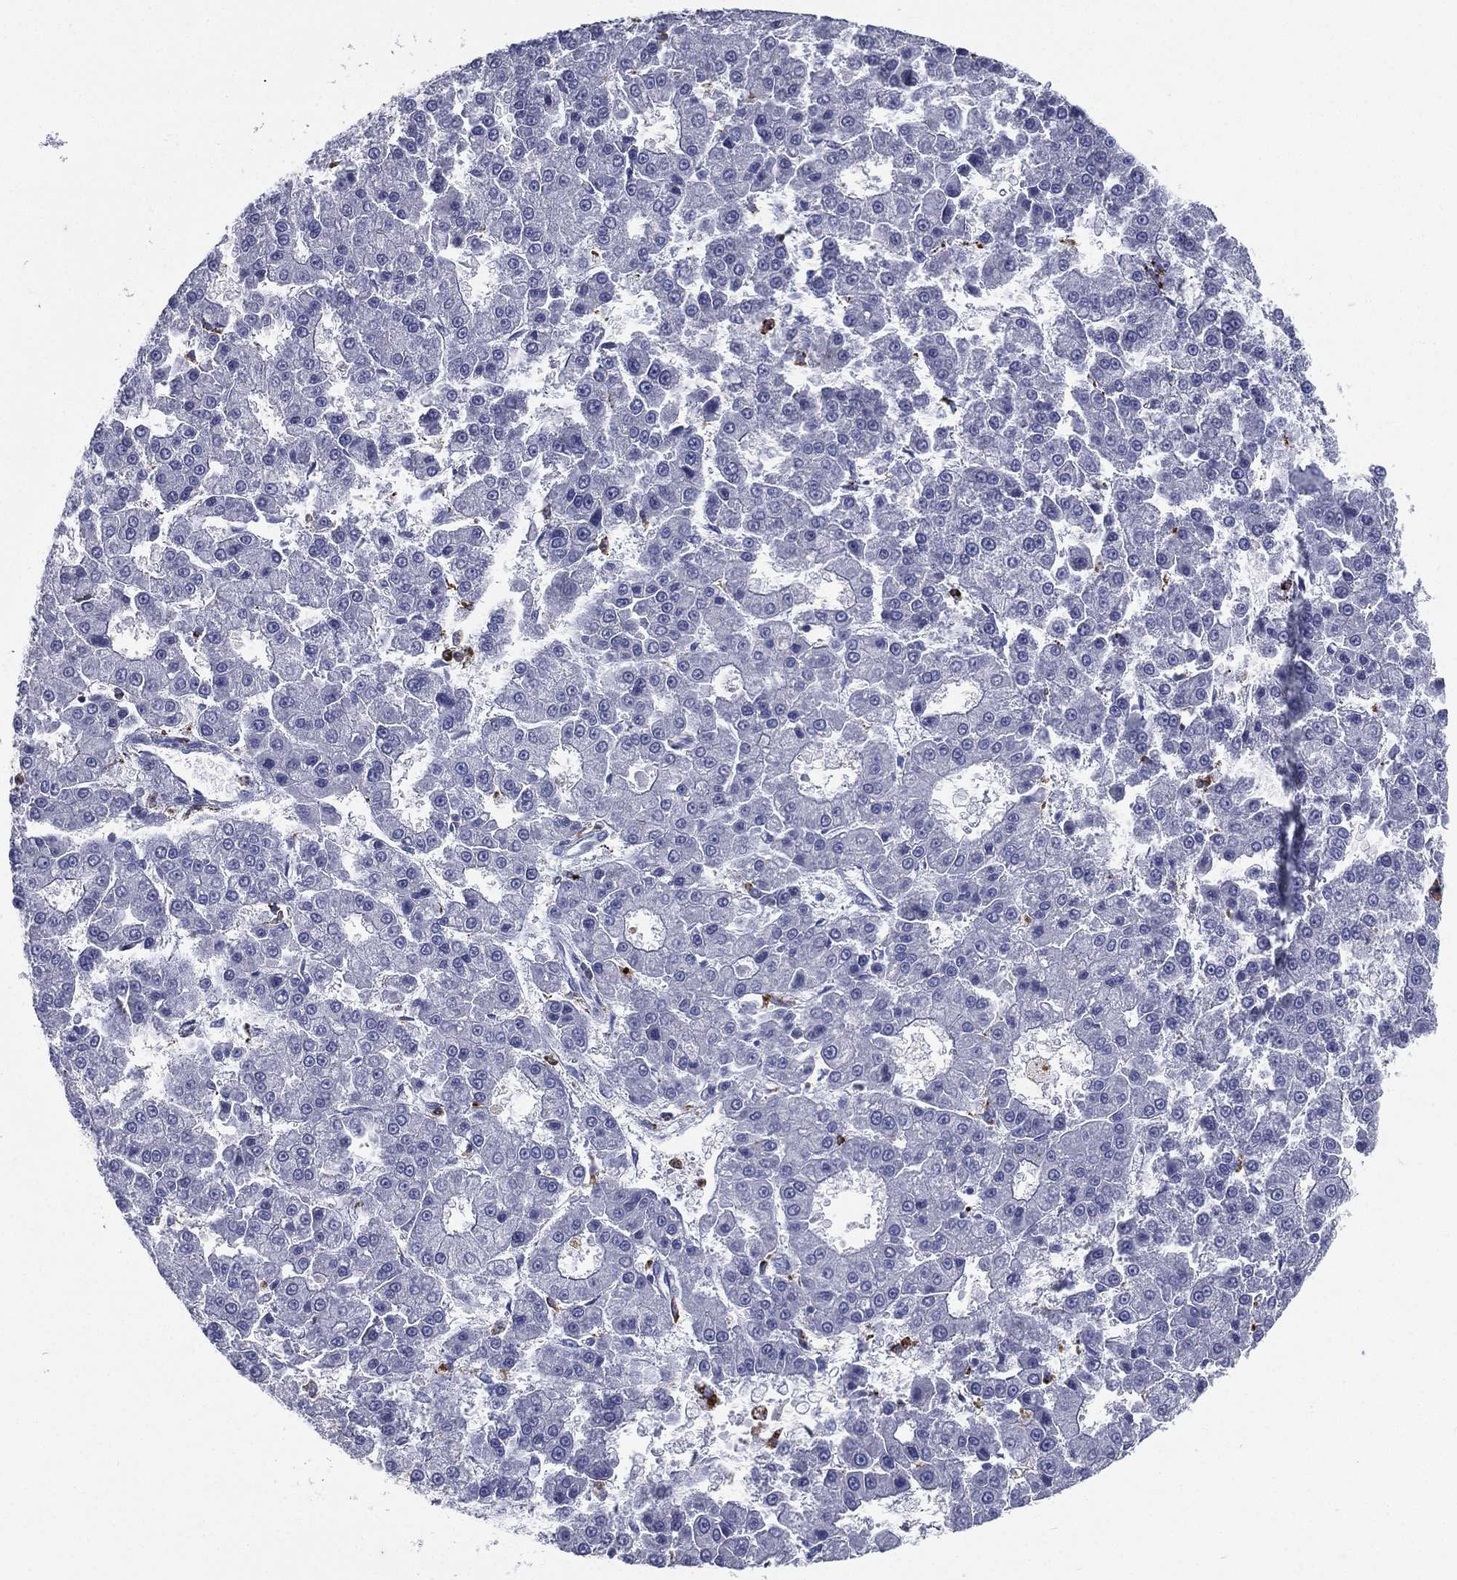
{"staining": {"intensity": "negative", "quantity": "none", "location": "none"}, "tissue": "liver cancer", "cell_type": "Tumor cells", "image_type": "cancer", "snomed": [{"axis": "morphology", "description": "Carcinoma, Hepatocellular, NOS"}, {"axis": "topography", "description": "Liver"}], "caption": "The image shows no significant expression in tumor cells of liver hepatocellular carcinoma.", "gene": "EVI2B", "patient": {"sex": "male", "age": 70}}